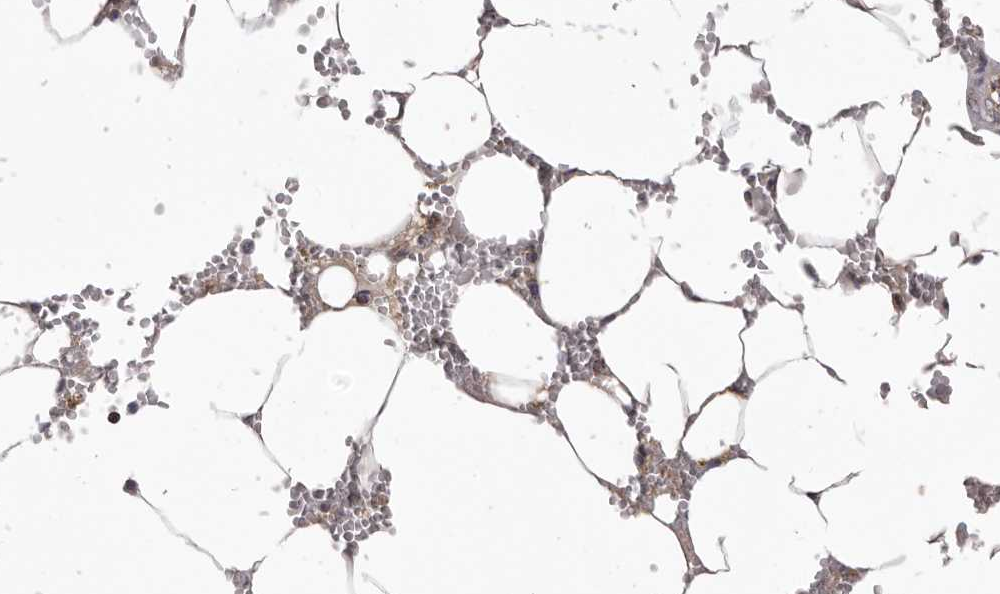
{"staining": {"intensity": "negative", "quantity": "none", "location": "none"}, "tissue": "bone marrow", "cell_type": "Hematopoietic cells", "image_type": "normal", "snomed": [{"axis": "morphology", "description": "Normal tissue, NOS"}, {"axis": "topography", "description": "Bone marrow"}], "caption": "This is an immunohistochemistry (IHC) micrograph of unremarkable bone marrow. There is no expression in hematopoietic cells.", "gene": "CHRM2", "patient": {"sex": "male", "age": 70}}